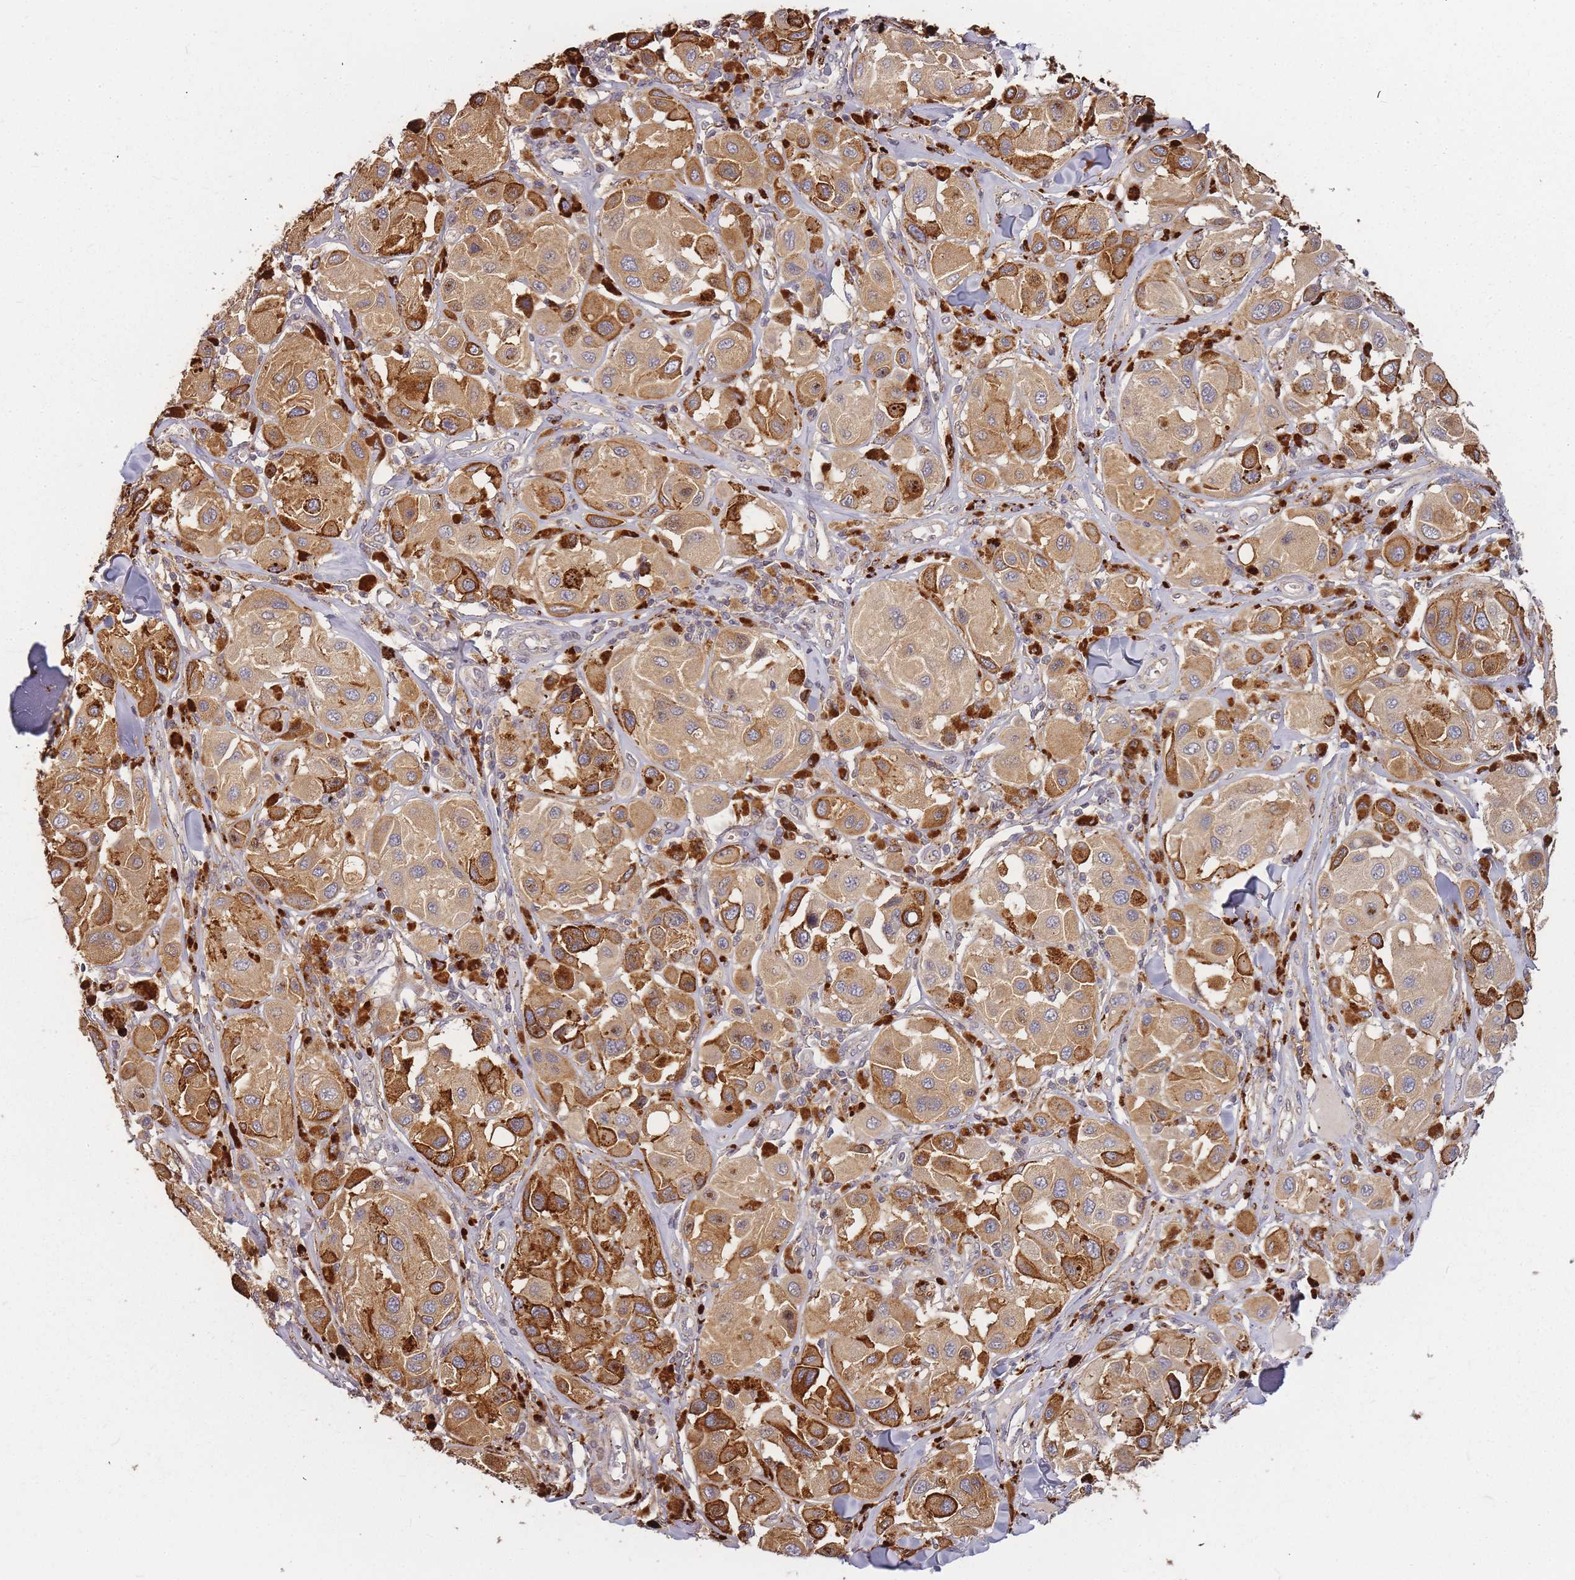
{"staining": {"intensity": "strong", "quantity": ">75%", "location": "cytoplasmic/membranous"}, "tissue": "melanoma", "cell_type": "Tumor cells", "image_type": "cancer", "snomed": [{"axis": "morphology", "description": "Malignant melanoma, Metastatic site"}, {"axis": "topography", "description": "Skin"}], "caption": "Tumor cells display high levels of strong cytoplasmic/membranous expression in about >75% of cells in malignant melanoma (metastatic site).", "gene": "ATG5", "patient": {"sex": "male", "age": 41}}